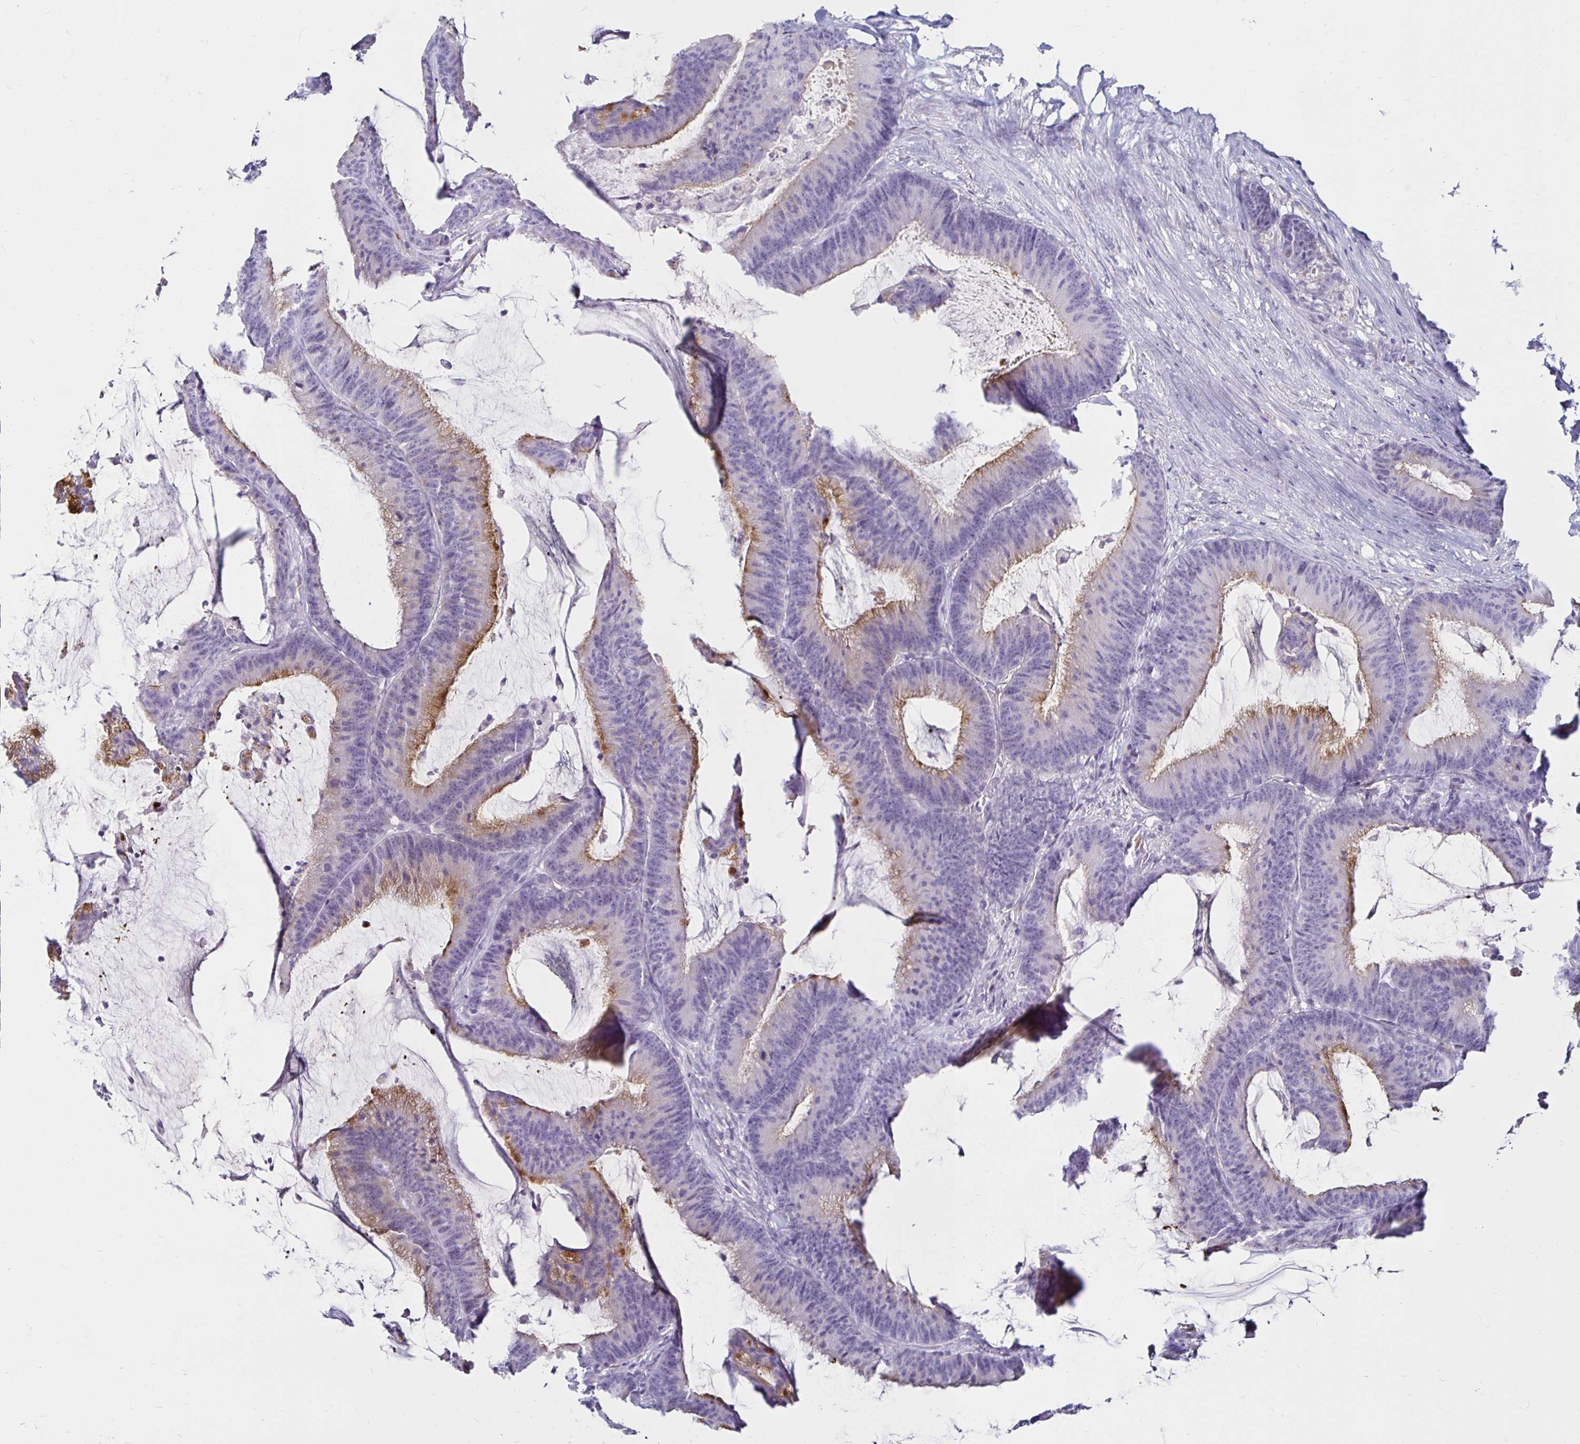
{"staining": {"intensity": "moderate", "quantity": "<25%", "location": "cytoplasmic/membranous"}, "tissue": "colorectal cancer", "cell_type": "Tumor cells", "image_type": "cancer", "snomed": [{"axis": "morphology", "description": "Adenocarcinoma, NOS"}, {"axis": "topography", "description": "Colon"}], "caption": "Colorectal cancer (adenocarcinoma) tissue shows moderate cytoplasmic/membranous positivity in about <25% of tumor cells The staining is performed using DAB brown chromogen to label protein expression. The nuclei are counter-stained blue using hematoxylin.", "gene": "TIMP1", "patient": {"sex": "female", "age": 78}}